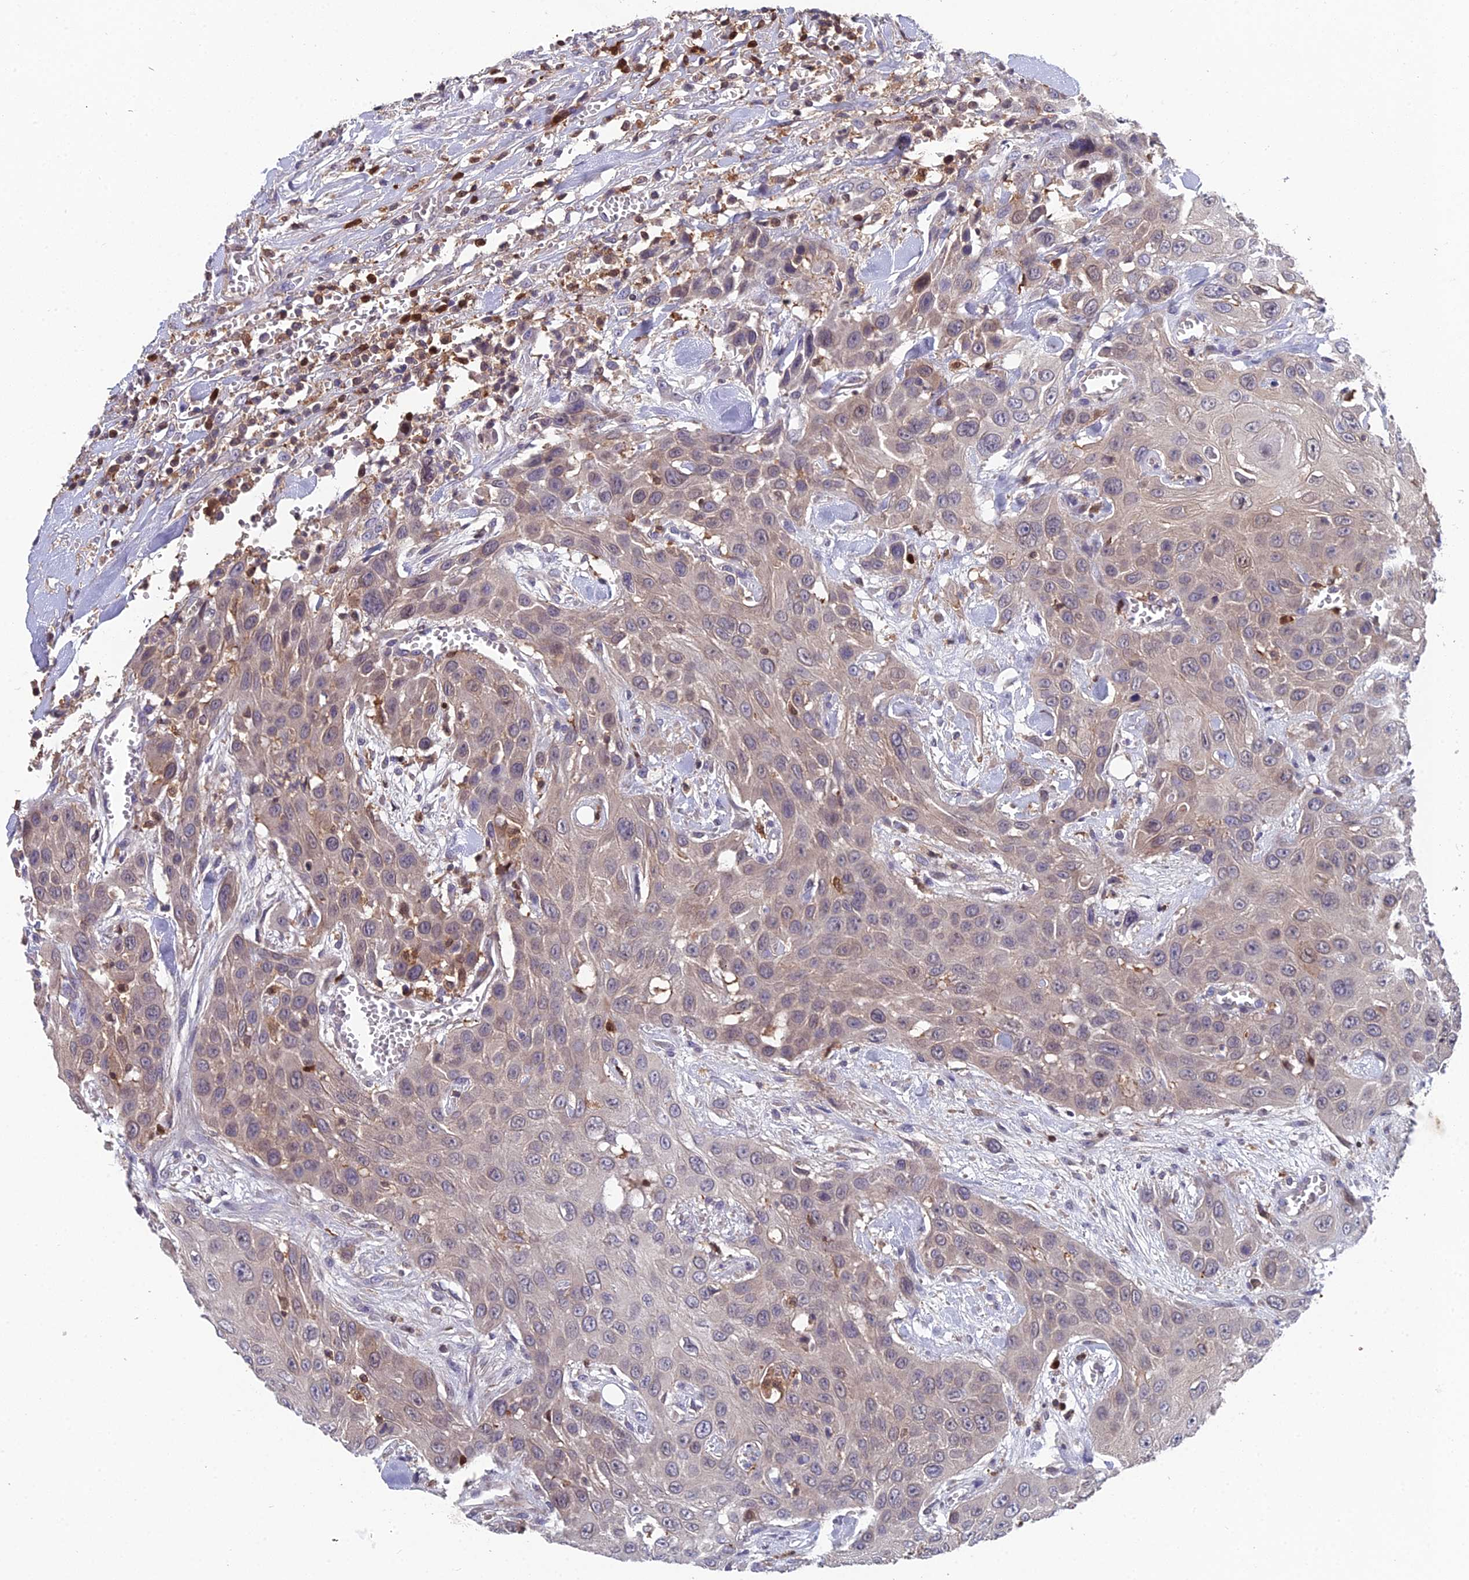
{"staining": {"intensity": "weak", "quantity": "<25%", "location": "cytoplasmic/membranous"}, "tissue": "head and neck cancer", "cell_type": "Tumor cells", "image_type": "cancer", "snomed": [{"axis": "morphology", "description": "Squamous cell carcinoma, NOS"}, {"axis": "topography", "description": "Head-Neck"}], "caption": "Image shows no protein expression in tumor cells of head and neck squamous cell carcinoma tissue.", "gene": "GALK2", "patient": {"sex": "male", "age": 81}}